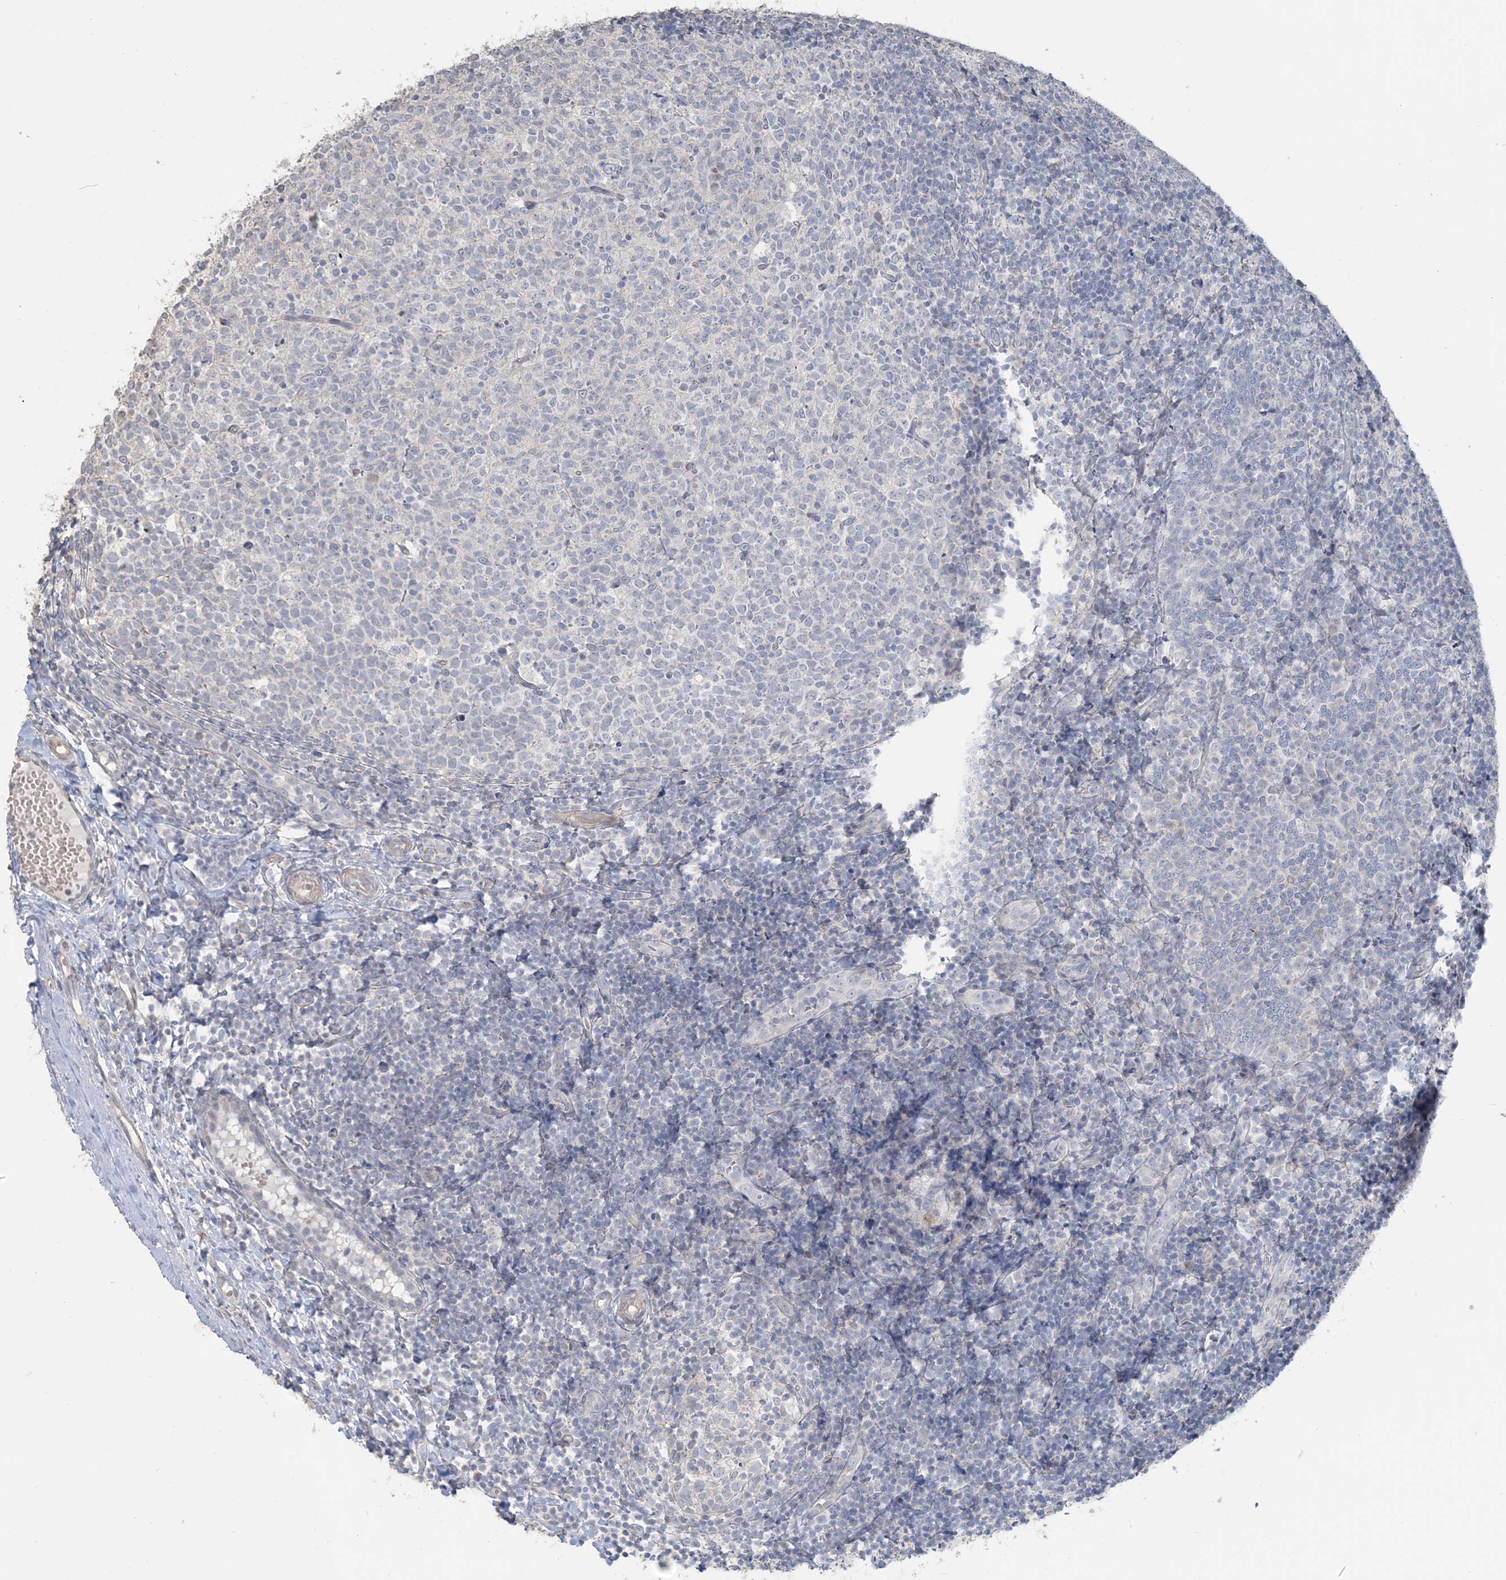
{"staining": {"intensity": "negative", "quantity": "none", "location": "none"}, "tissue": "tonsil", "cell_type": "Germinal center cells", "image_type": "normal", "snomed": [{"axis": "morphology", "description": "Normal tissue, NOS"}, {"axis": "topography", "description": "Tonsil"}], "caption": "Protein analysis of benign tonsil reveals no significant expression in germinal center cells.", "gene": "NPHS2", "patient": {"sex": "female", "age": 19}}